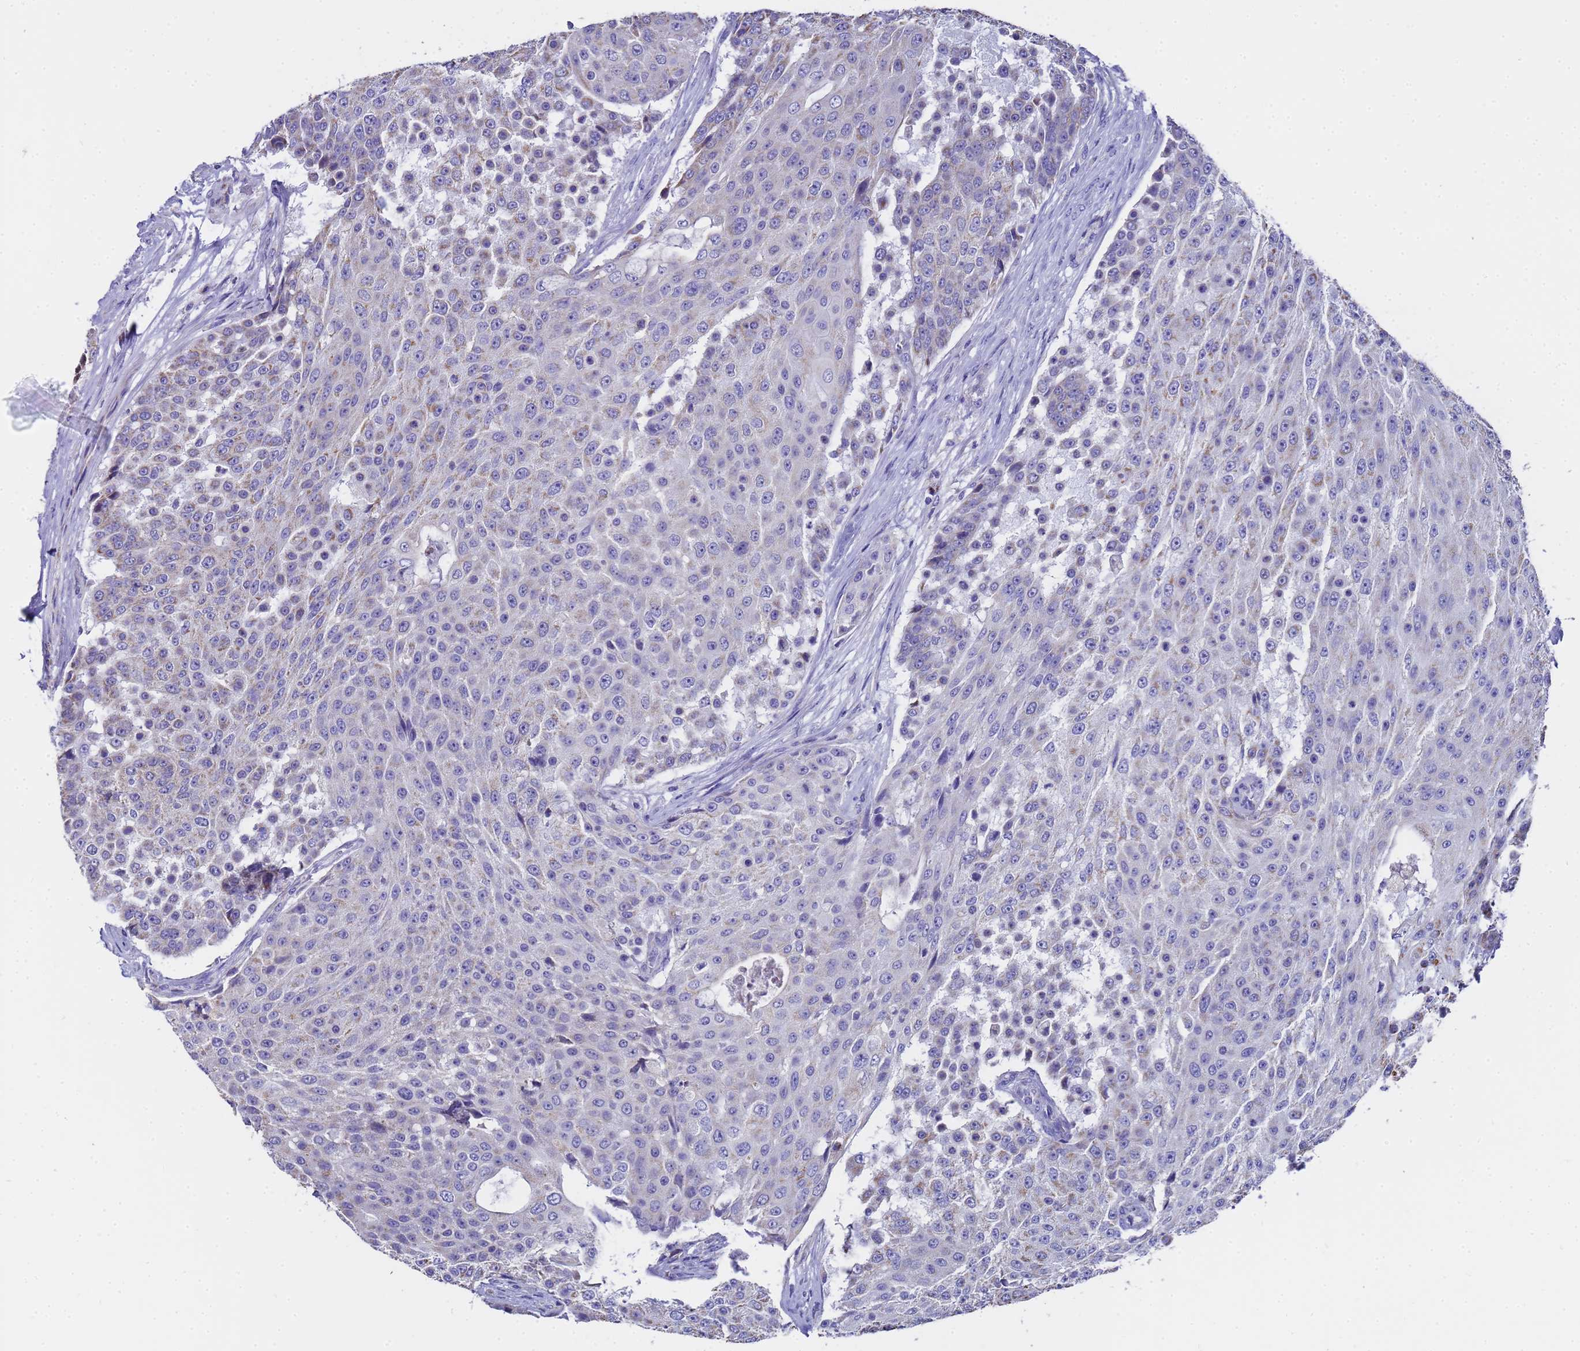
{"staining": {"intensity": "weak", "quantity": "<25%", "location": "cytoplasmic/membranous"}, "tissue": "urothelial cancer", "cell_type": "Tumor cells", "image_type": "cancer", "snomed": [{"axis": "morphology", "description": "Urothelial carcinoma, High grade"}, {"axis": "topography", "description": "Urinary bladder"}], "caption": "Tumor cells show no significant protein positivity in urothelial carcinoma (high-grade).", "gene": "MRPS12", "patient": {"sex": "female", "age": 63}}